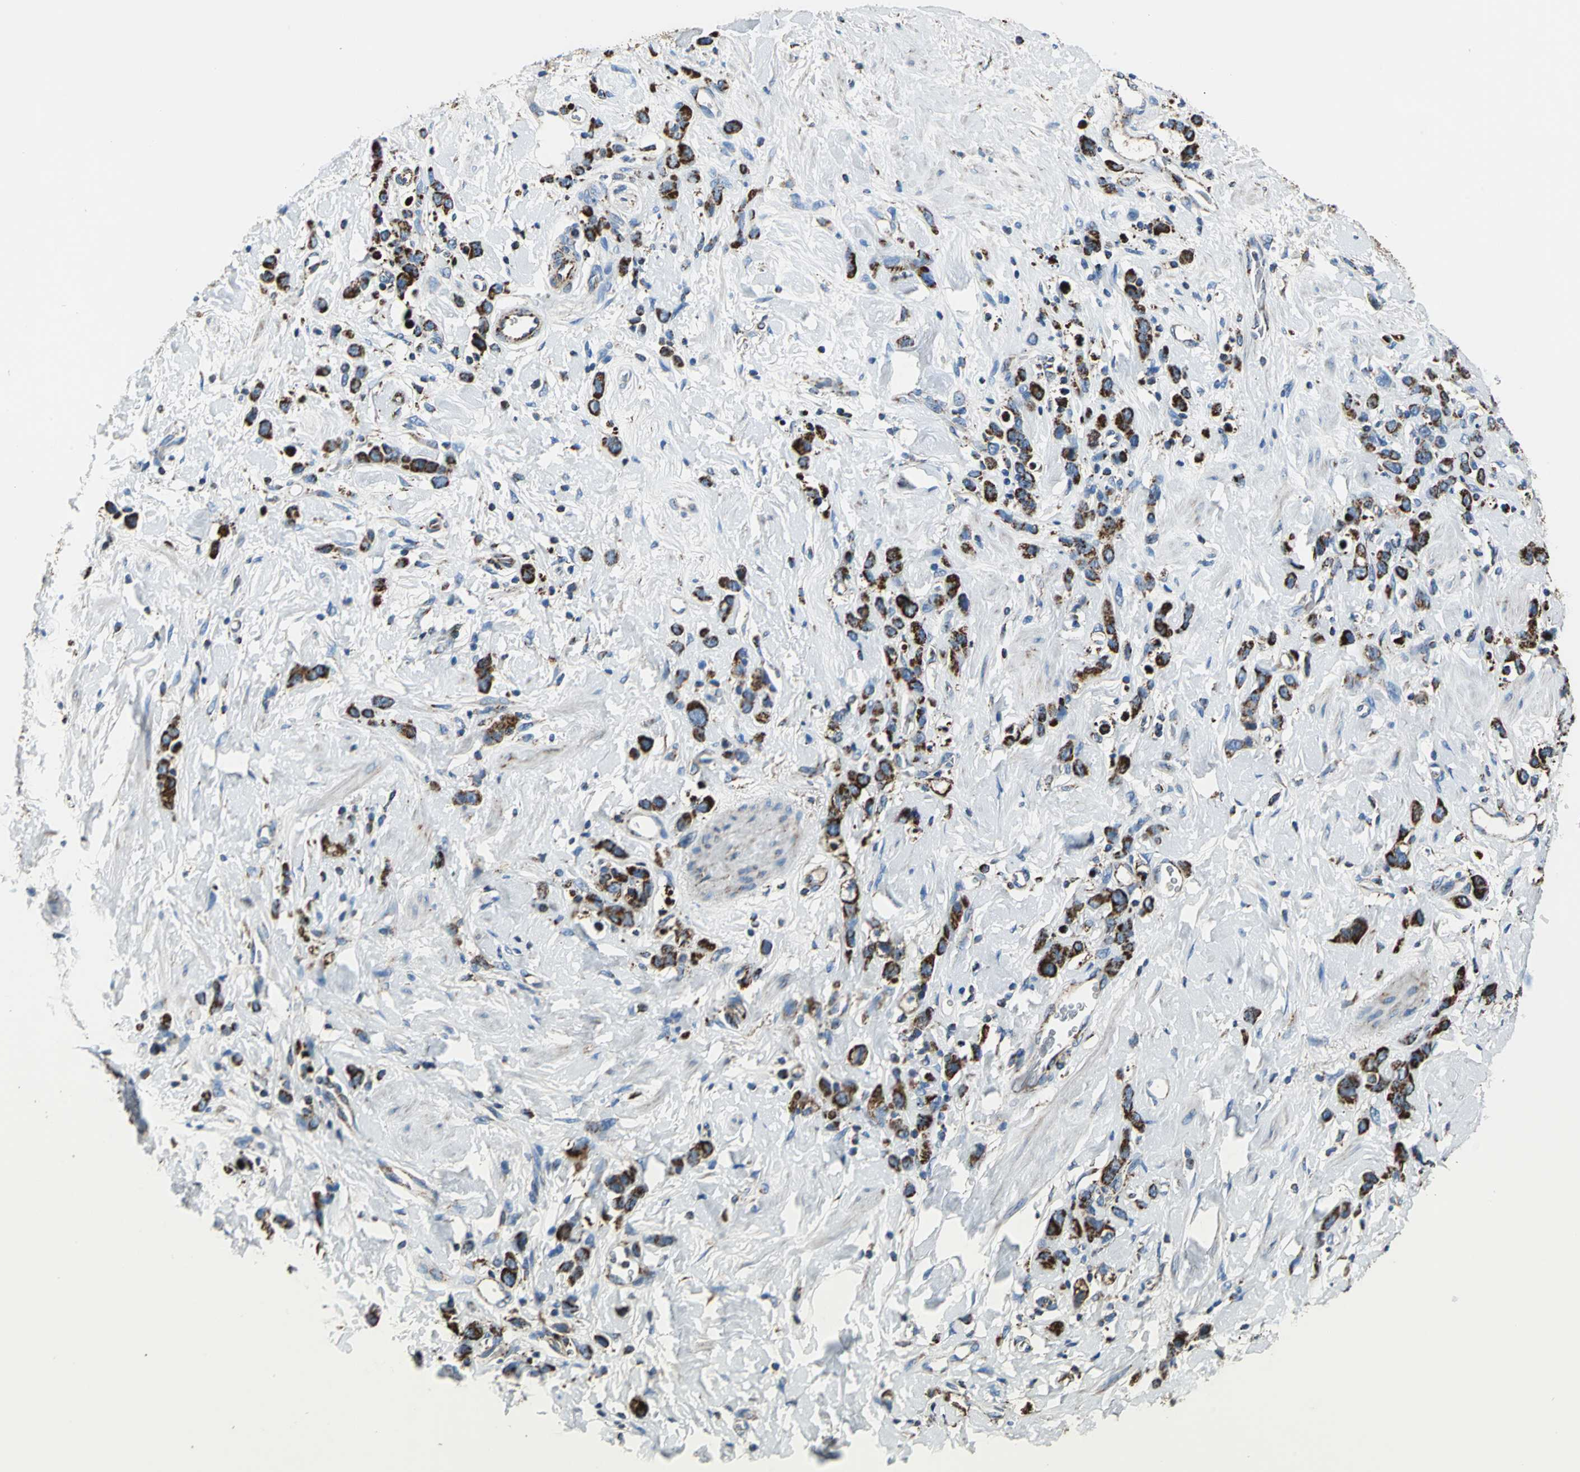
{"staining": {"intensity": "strong", "quantity": ">75%", "location": "cytoplasmic/membranous"}, "tissue": "stomach cancer", "cell_type": "Tumor cells", "image_type": "cancer", "snomed": [{"axis": "morphology", "description": "Normal tissue, NOS"}, {"axis": "morphology", "description": "Adenocarcinoma, NOS"}, {"axis": "topography", "description": "Stomach"}], "caption": "Protein expression analysis of stomach cancer (adenocarcinoma) shows strong cytoplasmic/membranous staining in about >75% of tumor cells.", "gene": "ECH1", "patient": {"sex": "male", "age": 82}}